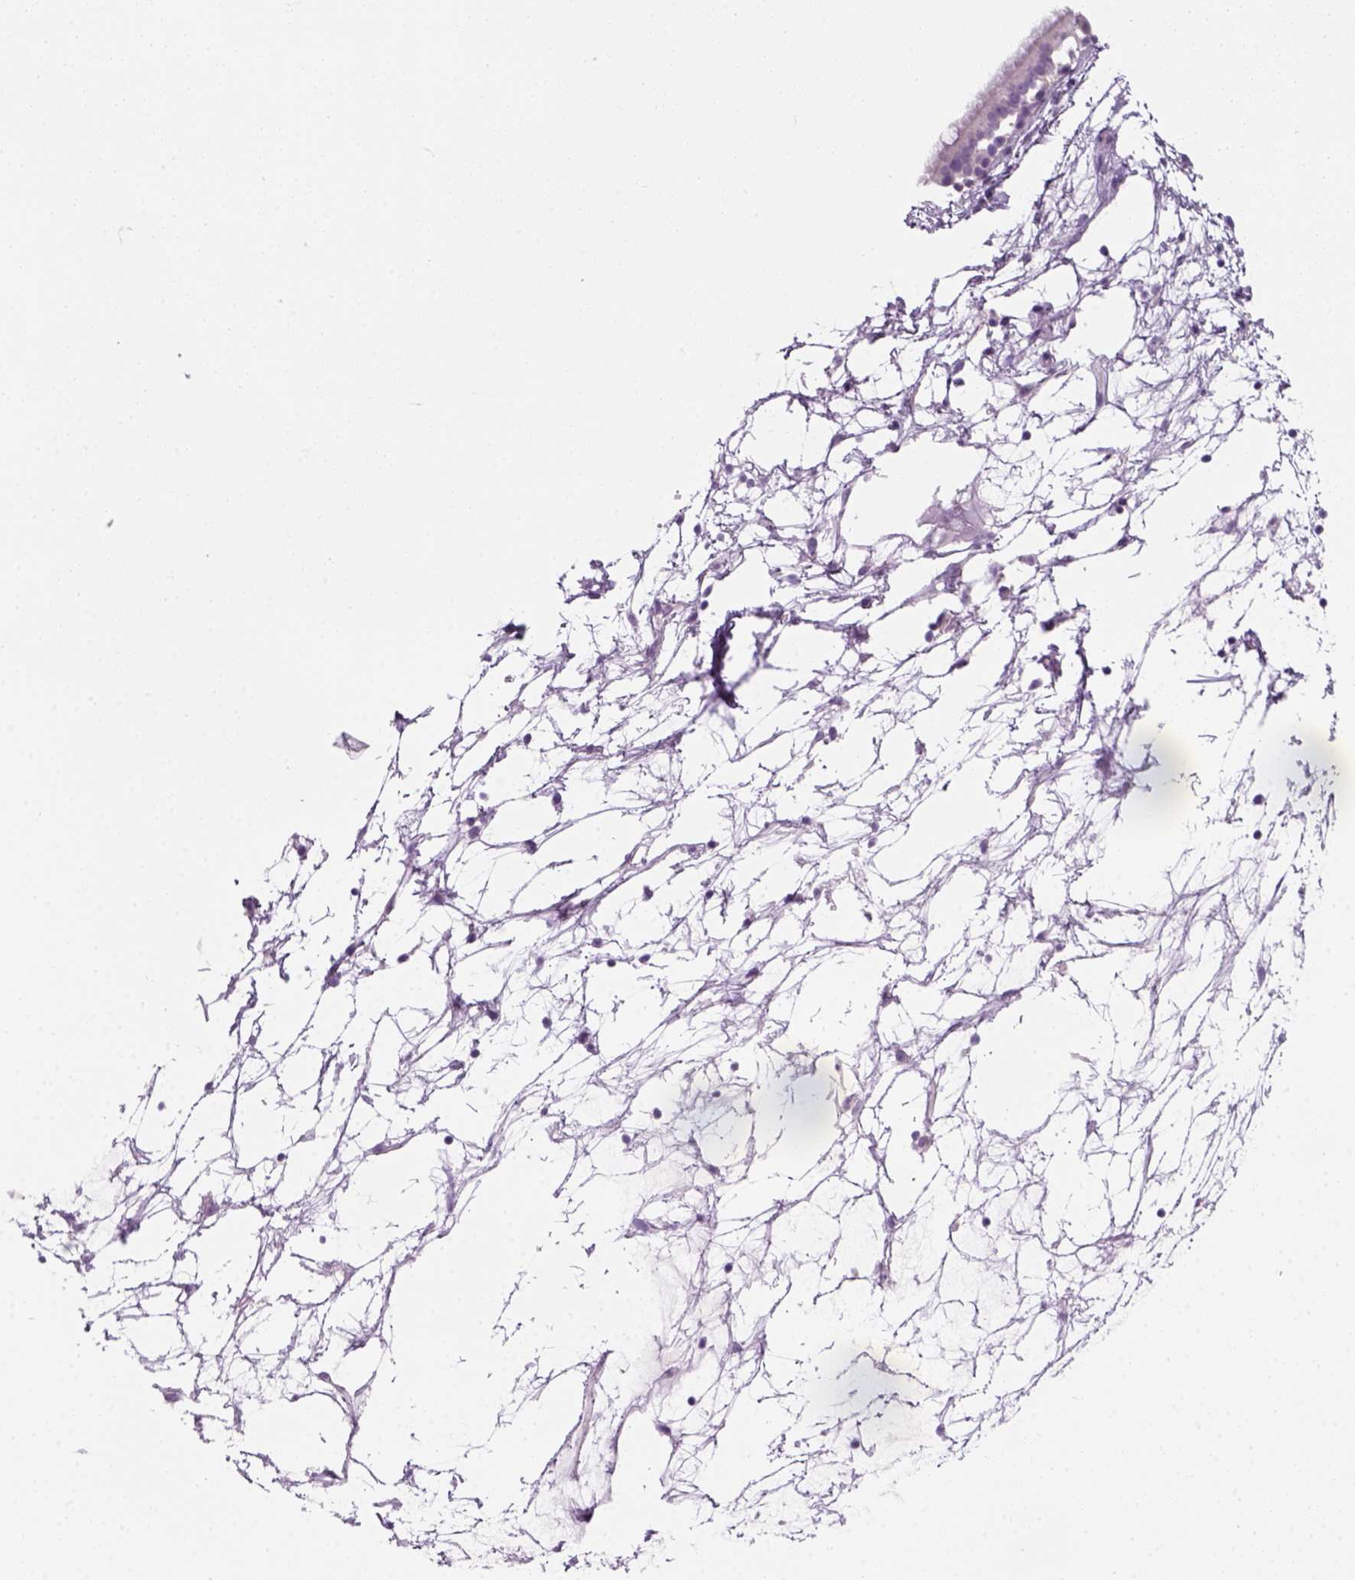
{"staining": {"intensity": "negative", "quantity": "none", "location": "none"}, "tissue": "nasopharynx", "cell_type": "Respiratory epithelial cells", "image_type": "normal", "snomed": [{"axis": "morphology", "description": "Normal tissue, NOS"}, {"axis": "topography", "description": "Nasopharynx"}], "caption": "The photomicrograph displays no significant positivity in respiratory epithelial cells of nasopharynx. Nuclei are stained in blue.", "gene": "SLC12A5", "patient": {"sex": "male", "age": 68}}